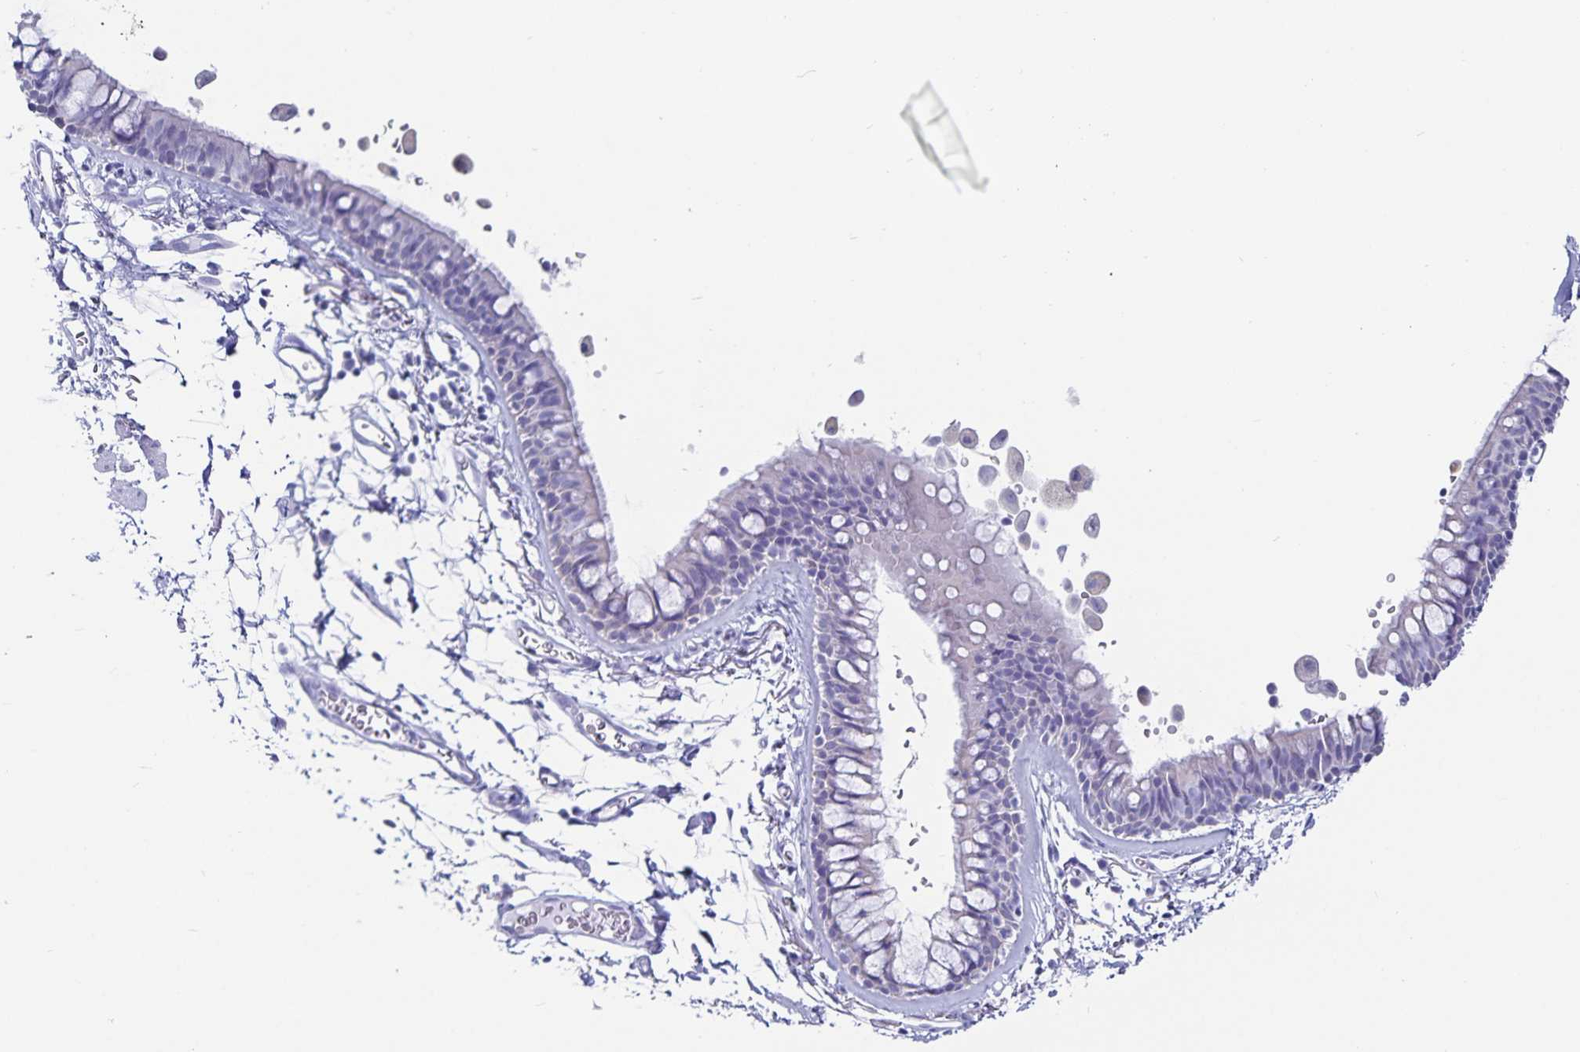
{"staining": {"intensity": "negative", "quantity": "none", "location": "none"}, "tissue": "bronchus", "cell_type": "Respiratory epithelial cells", "image_type": "normal", "snomed": [{"axis": "morphology", "description": "Normal tissue, NOS"}, {"axis": "topography", "description": "Cartilage tissue"}, {"axis": "topography", "description": "Bronchus"}], "caption": "Respiratory epithelial cells are negative for brown protein staining in normal bronchus.", "gene": "C19orf73", "patient": {"sex": "female", "age": 79}}